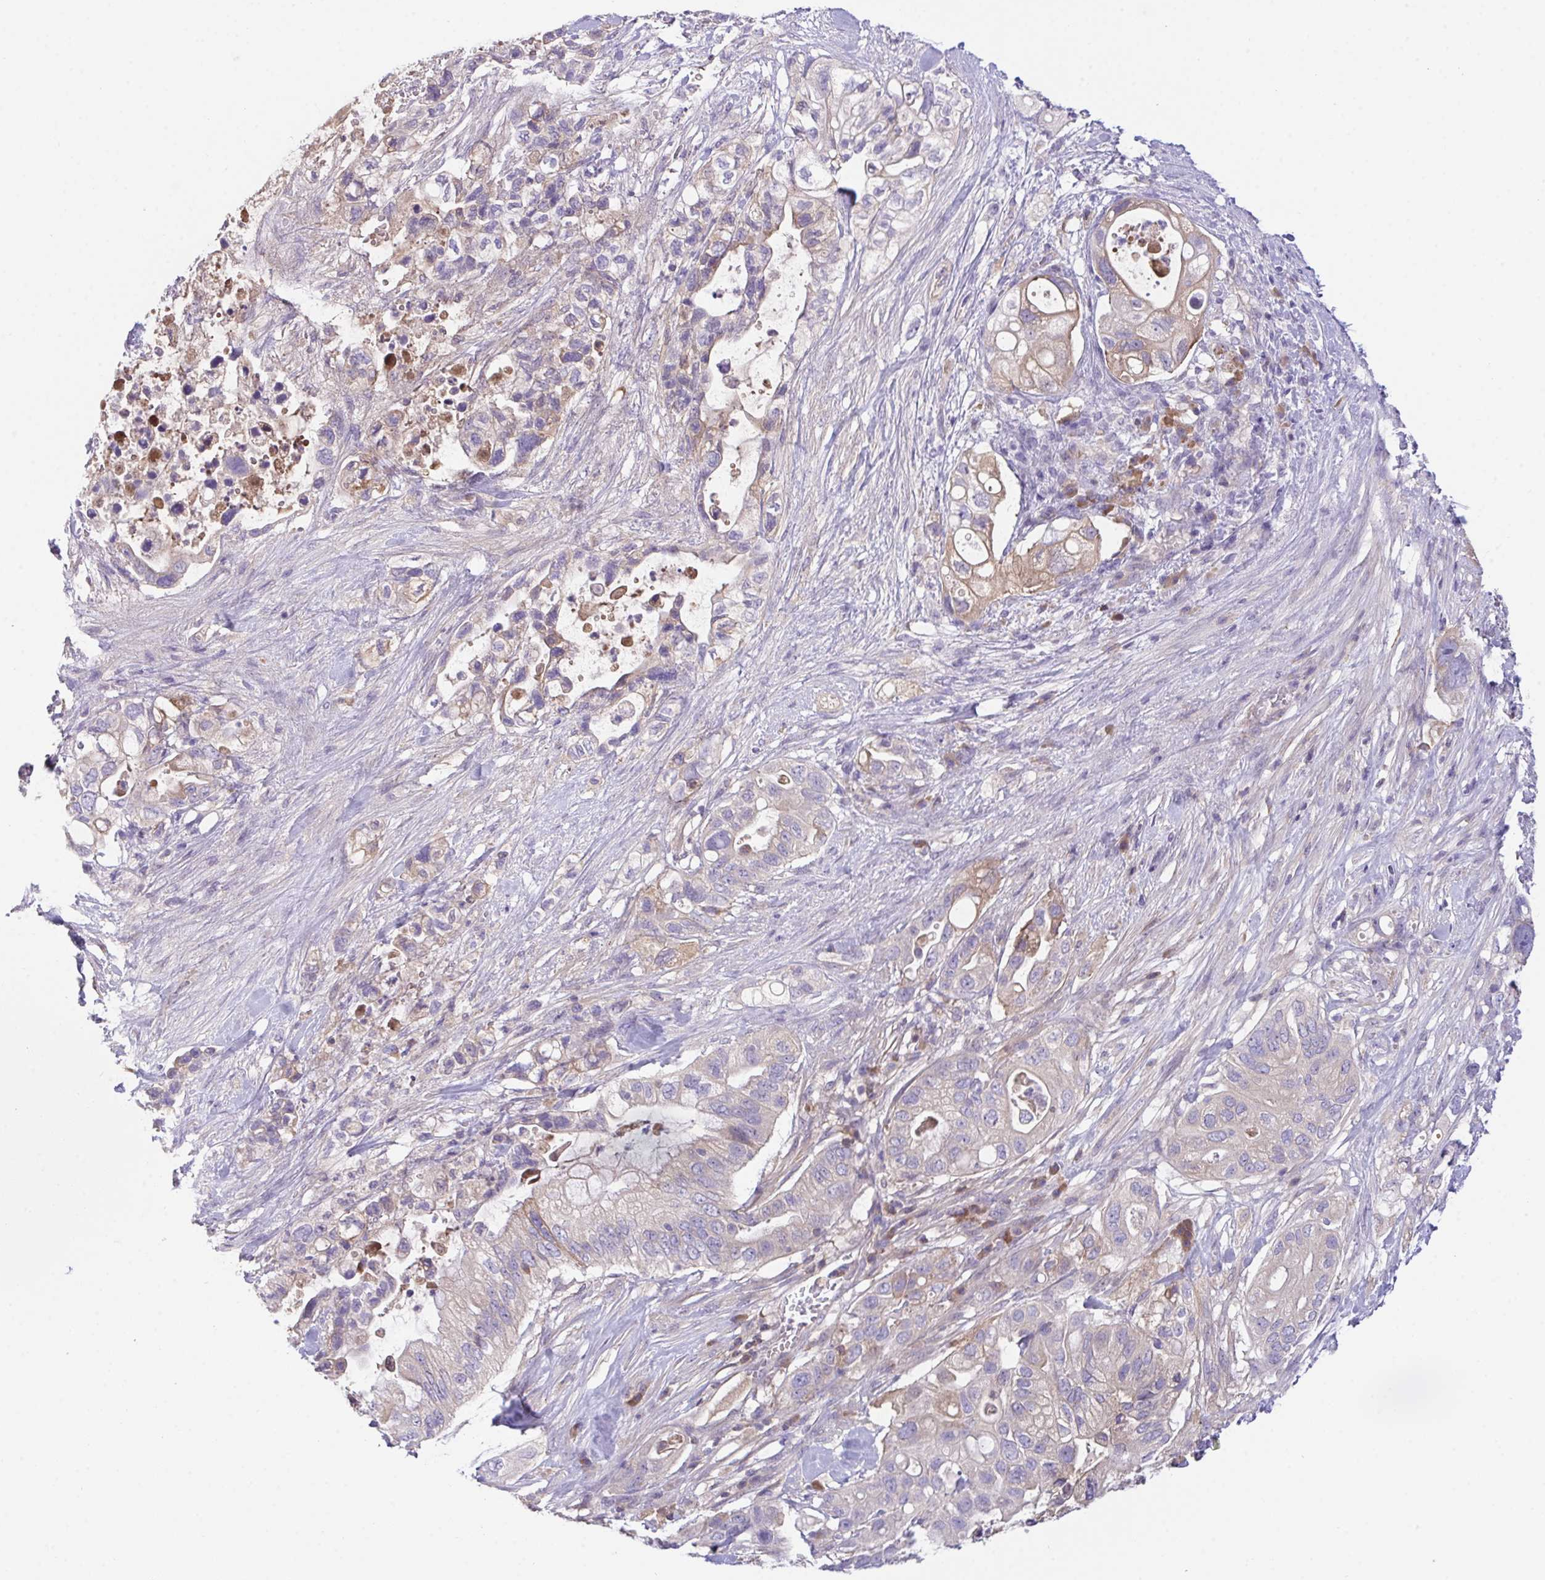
{"staining": {"intensity": "weak", "quantity": "25%-75%", "location": "cytoplasmic/membranous"}, "tissue": "pancreatic cancer", "cell_type": "Tumor cells", "image_type": "cancer", "snomed": [{"axis": "morphology", "description": "Adenocarcinoma, NOS"}, {"axis": "topography", "description": "Pancreas"}], "caption": "Approximately 25%-75% of tumor cells in human pancreatic adenocarcinoma demonstrate weak cytoplasmic/membranous protein positivity as visualized by brown immunohistochemical staining.", "gene": "ZNF581", "patient": {"sex": "female", "age": 72}}